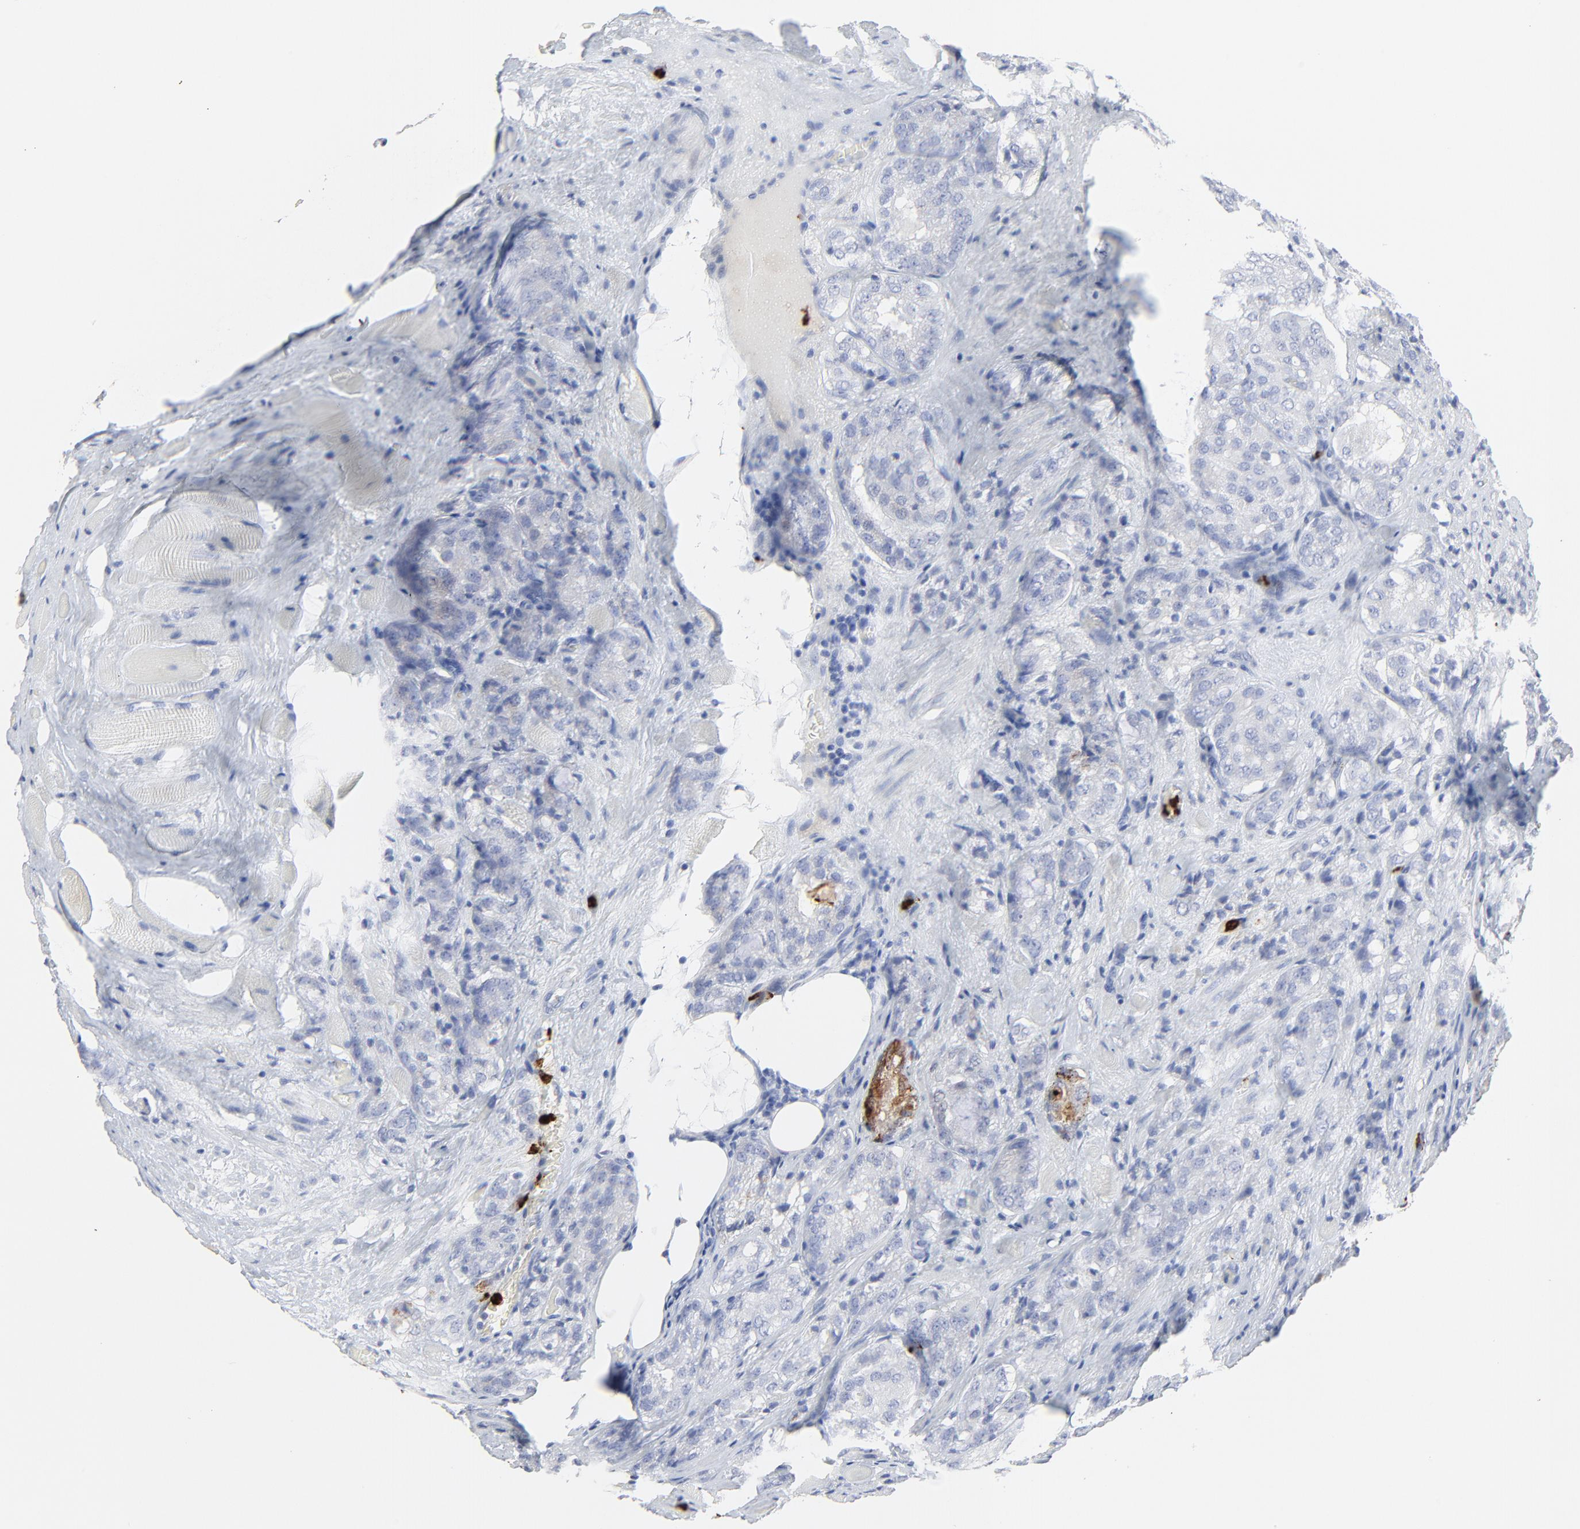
{"staining": {"intensity": "negative", "quantity": "none", "location": "none"}, "tissue": "prostate cancer", "cell_type": "Tumor cells", "image_type": "cancer", "snomed": [{"axis": "morphology", "description": "Adenocarcinoma, Medium grade"}, {"axis": "topography", "description": "Prostate"}], "caption": "Prostate cancer stained for a protein using IHC demonstrates no positivity tumor cells.", "gene": "LCN2", "patient": {"sex": "male", "age": 60}}